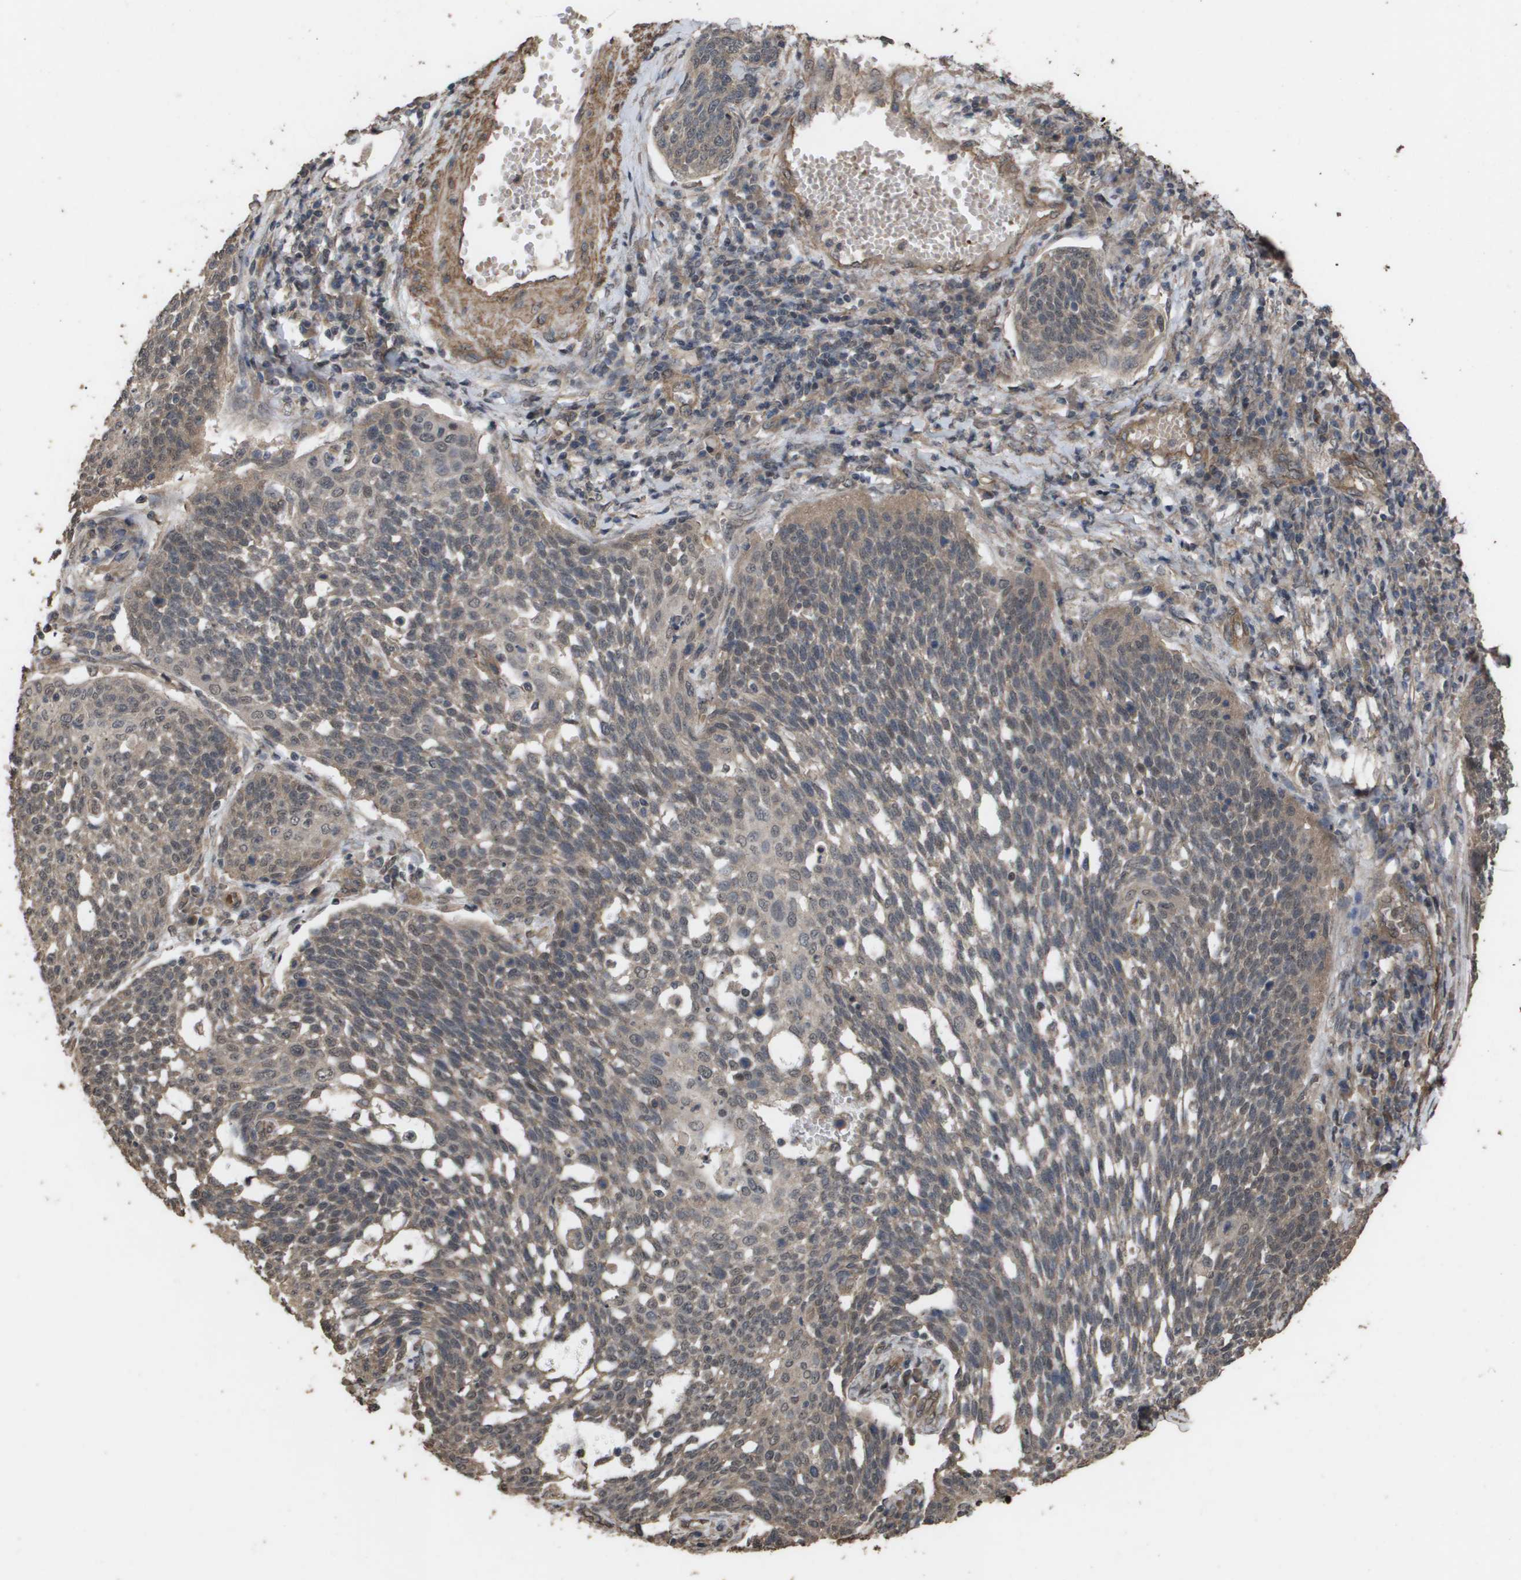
{"staining": {"intensity": "moderate", "quantity": ">75%", "location": "cytoplasmic/membranous,nuclear"}, "tissue": "cervical cancer", "cell_type": "Tumor cells", "image_type": "cancer", "snomed": [{"axis": "morphology", "description": "Squamous cell carcinoma, NOS"}, {"axis": "topography", "description": "Cervix"}], "caption": "IHC photomicrograph of human cervical cancer stained for a protein (brown), which demonstrates medium levels of moderate cytoplasmic/membranous and nuclear expression in approximately >75% of tumor cells.", "gene": "CUL5", "patient": {"sex": "female", "age": 34}}